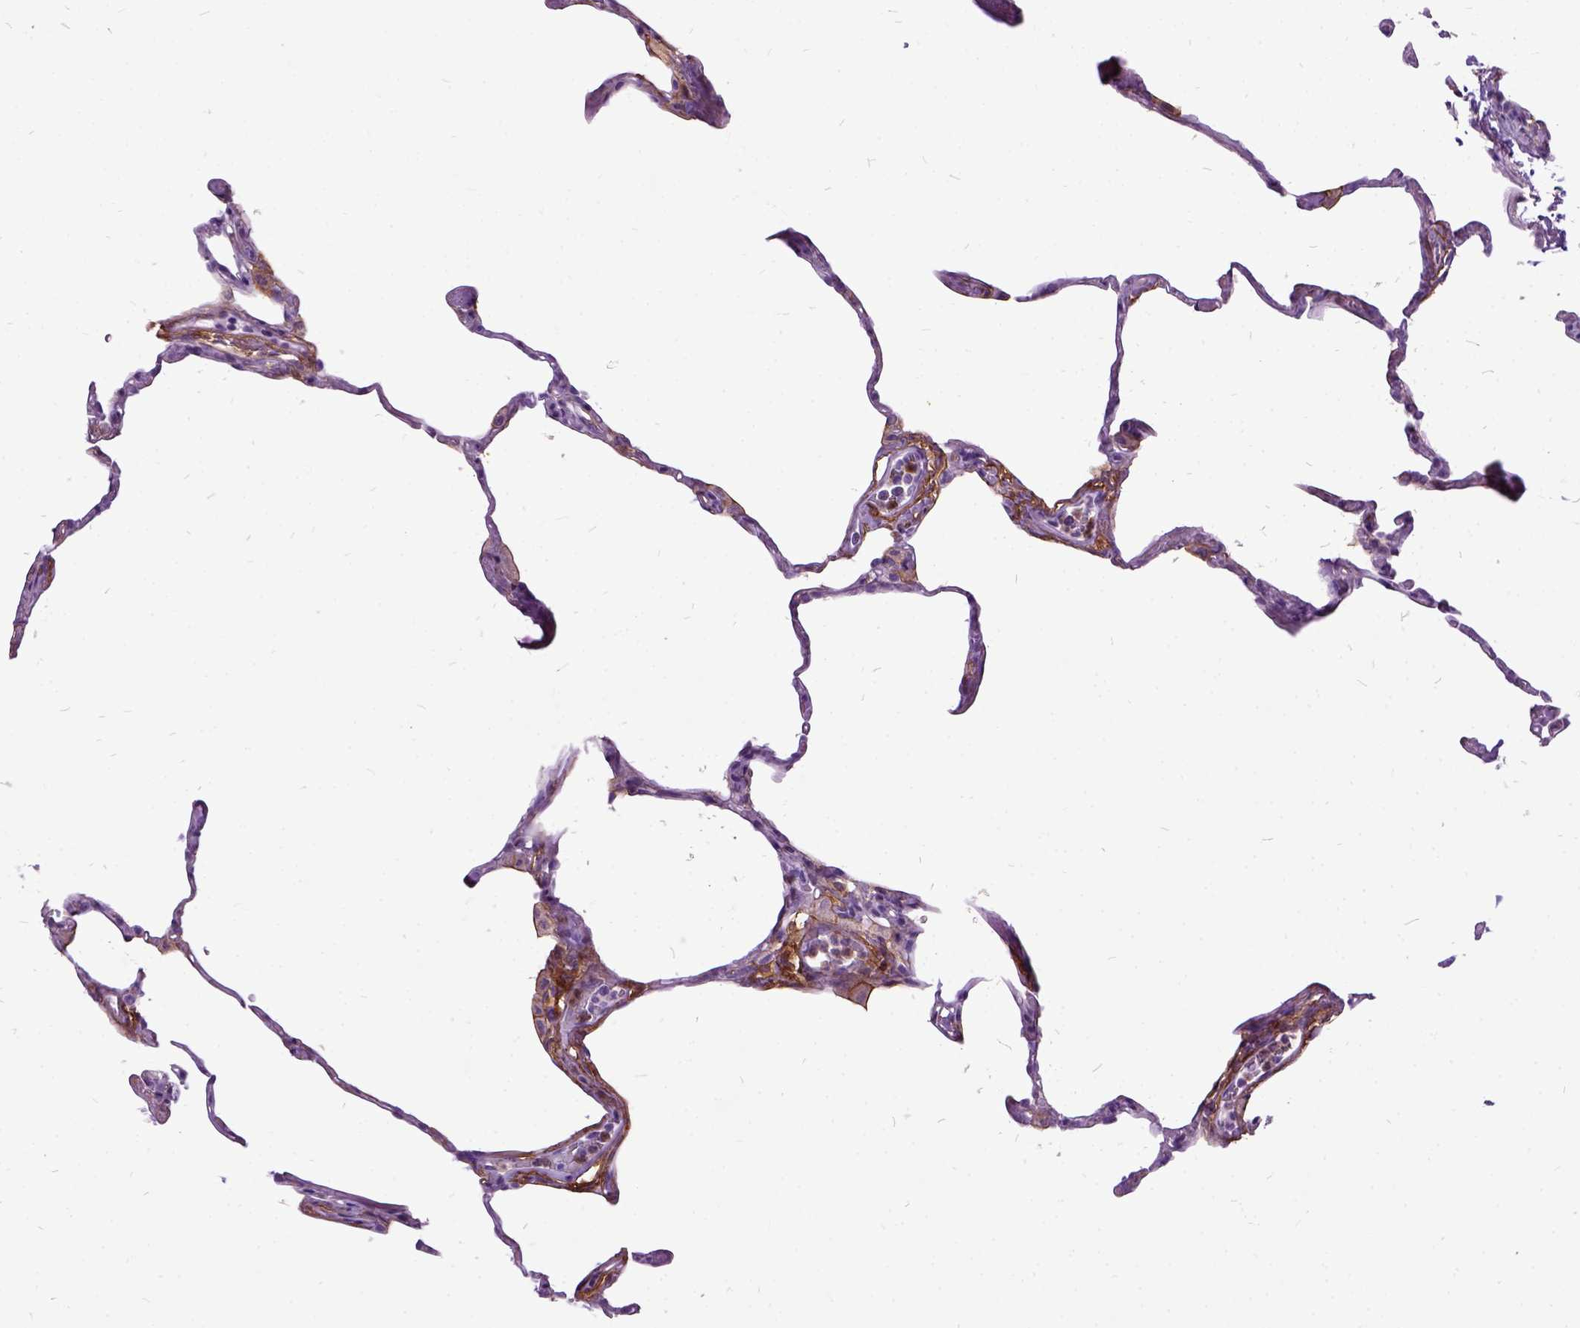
{"staining": {"intensity": "moderate", "quantity": "25%-75%", "location": "cytoplasmic/membranous"}, "tissue": "lung", "cell_type": "Alveolar cells", "image_type": "normal", "snomed": [{"axis": "morphology", "description": "Normal tissue, NOS"}, {"axis": "topography", "description": "Lung"}], "caption": "Immunohistochemistry (IHC) micrograph of unremarkable lung: human lung stained using IHC reveals medium levels of moderate protein expression localized specifically in the cytoplasmic/membranous of alveolar cells, appearing as a cytoplasmic/membranous brown color.", "gene": "MME", "patient": {"sex": "male", "age": 65}}